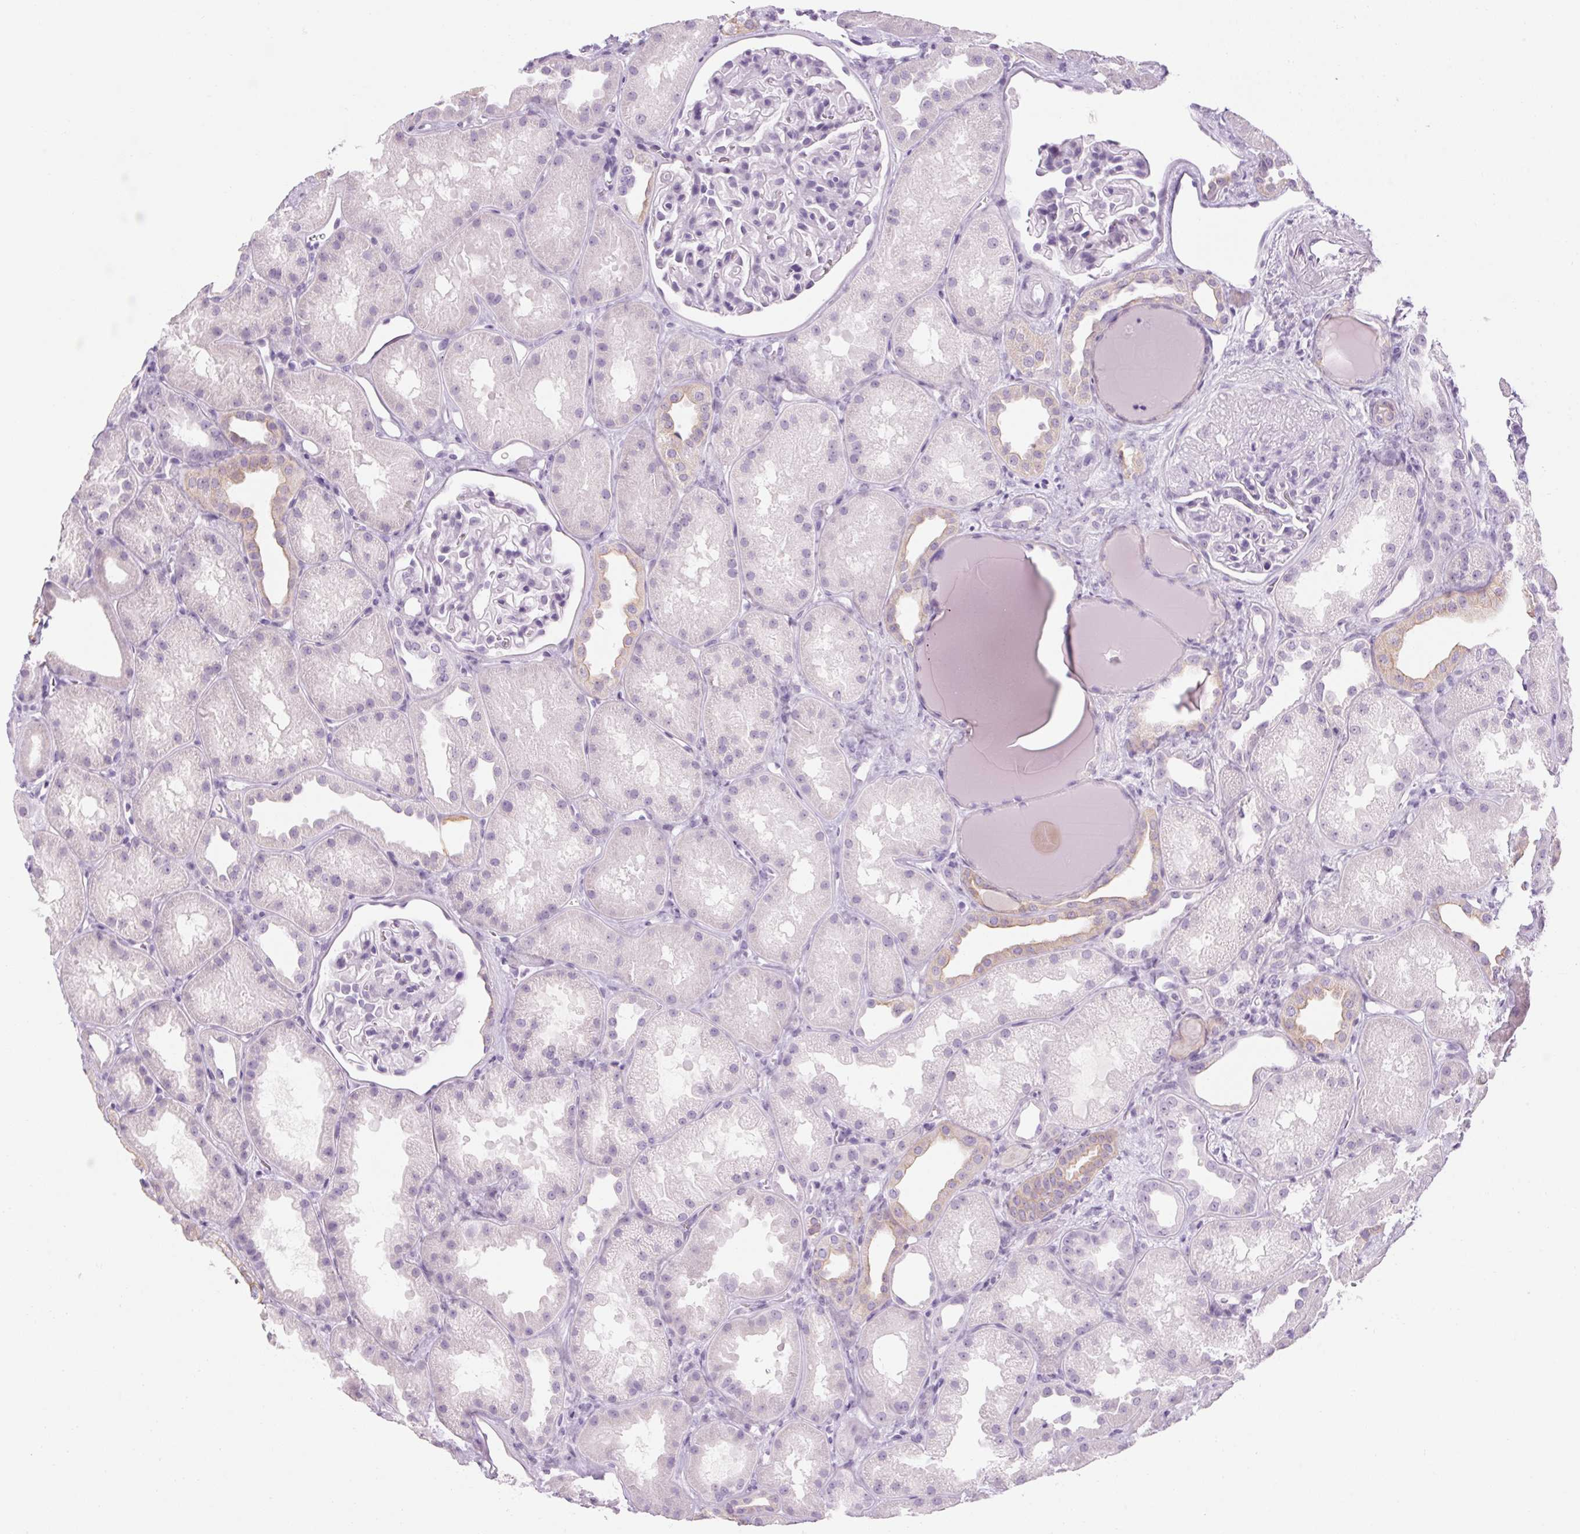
{"staining": {"intensity": "negative", "quantity": "none", "location": "none"}, "tissue": "kidney", "cell_type": "Cells in glomeruli", "image_type": "normal", "snomed": [{"axis": "morphology", "description": "Normal tissue, NOS"}, {"axis": "topography", "description": "Kidney"}], "caption": "There is no significant positivity in cells in glomeruli of kidney. (DAB (3,3'-diaminobenzidine) immunohistochemistry visualized using brightfield microscopy, high magnification).", "gene": "RPTN", "patient": {"sex": "male", "age": 61}}